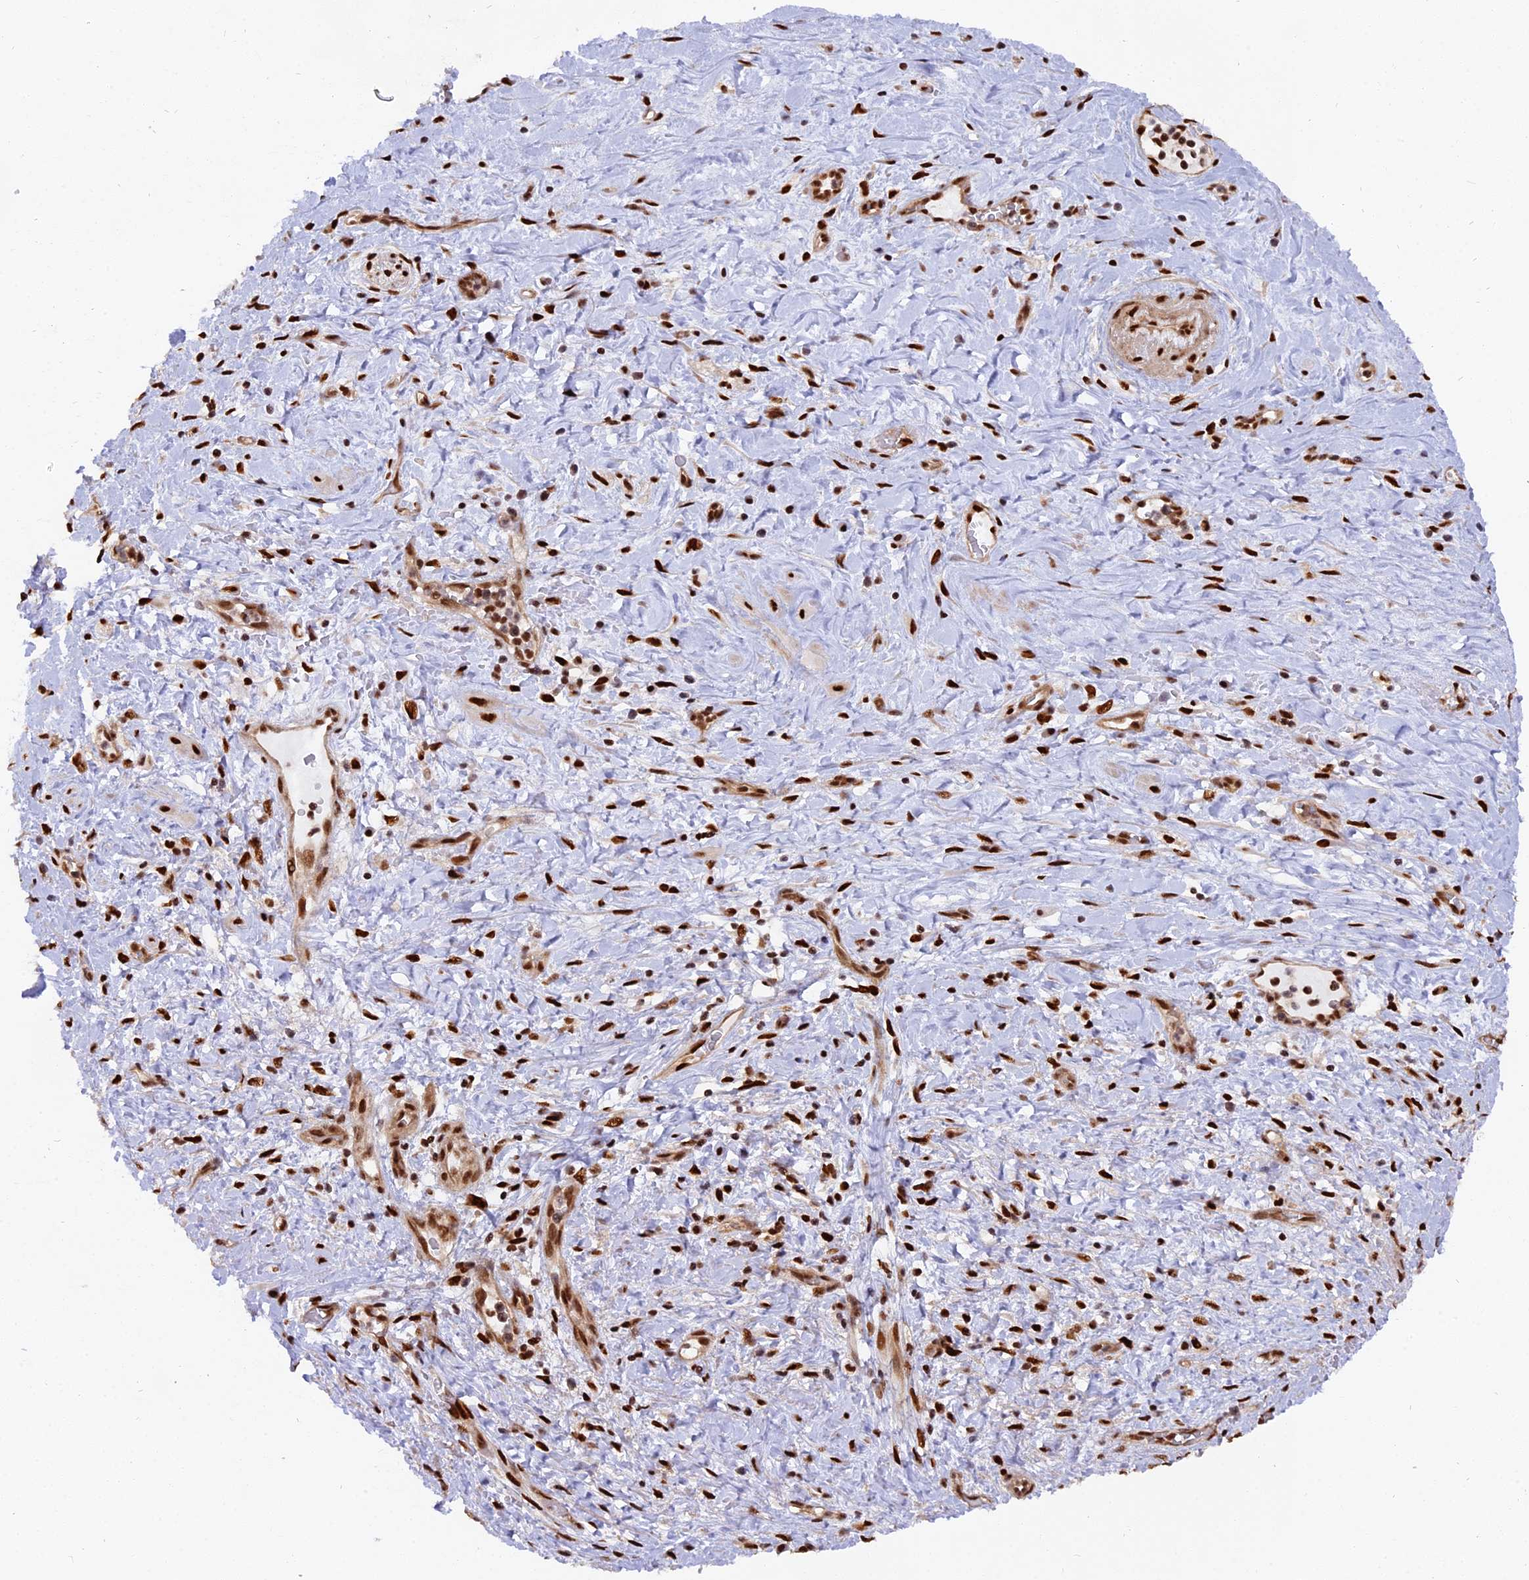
{"staining": {"intensity": "strong", "quantity": ">75%", "location": "nuclear"}, "tissue": "pancreatic cancer", "cell_type": "Tumor cells", "image_type": "cancer", "snomed": [{"axis": "morphology", "description": "Adenocarcinoma, NOS"}, {"axis": "topography", "description": "Pancreas"}], "caption": "An immunohistochemistry (IHC) image of neoplastic tissue is shown. Protein staining in brown labels strong nuclear positivity in pancreatic cancer within tumor cells. The staining is performed using DAB (3,3'-diaminobenzidine) brown chromogen to label protein expression. The nuclei are counter-stained blue using hematoxylin.", "gene": "RAMAC", "patient": {"sex": "male", "age": 72}}